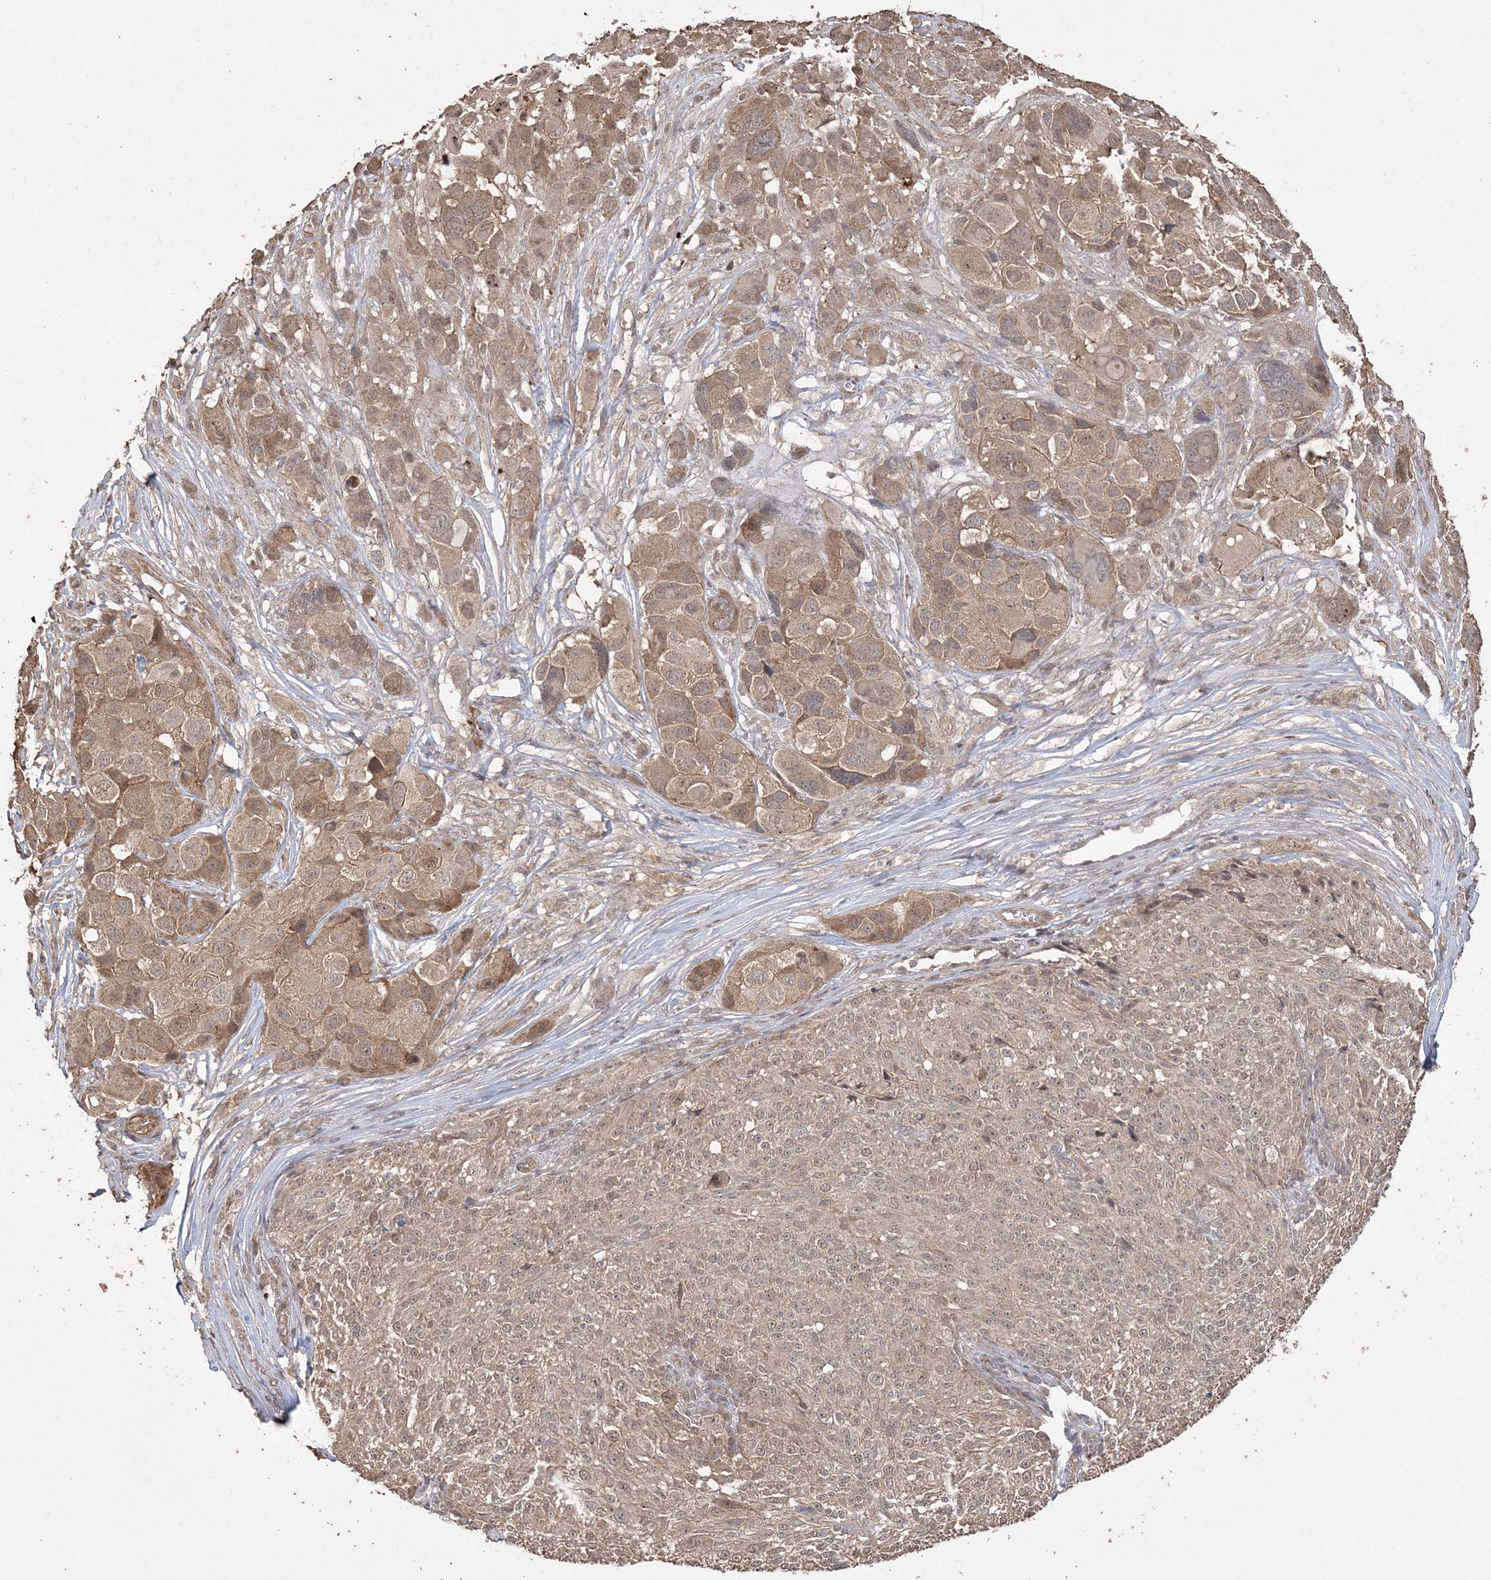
{"staining": {"intensity": "weak", "quantity": ">75%", "location": "cytoplasmic/membranous,nuclear"}, "tissue": "melanoma", "cell_type": "Tumor cells", "image_type": "cancer", "snomed": [{"axis": "morphology", "description": "Malignant melanoma, NOS"}, {"axis": "topography", "description": "Skin of trunk"}], "caption": "Immunohistochemical staining of human malignant melanoma demonstrates low levels of weak cytoplasmic/membranous and nuclear staining in about >75% of tumor cells.", "gene": "EHHADH", "patient": {"sex": "male", "age": 71}}